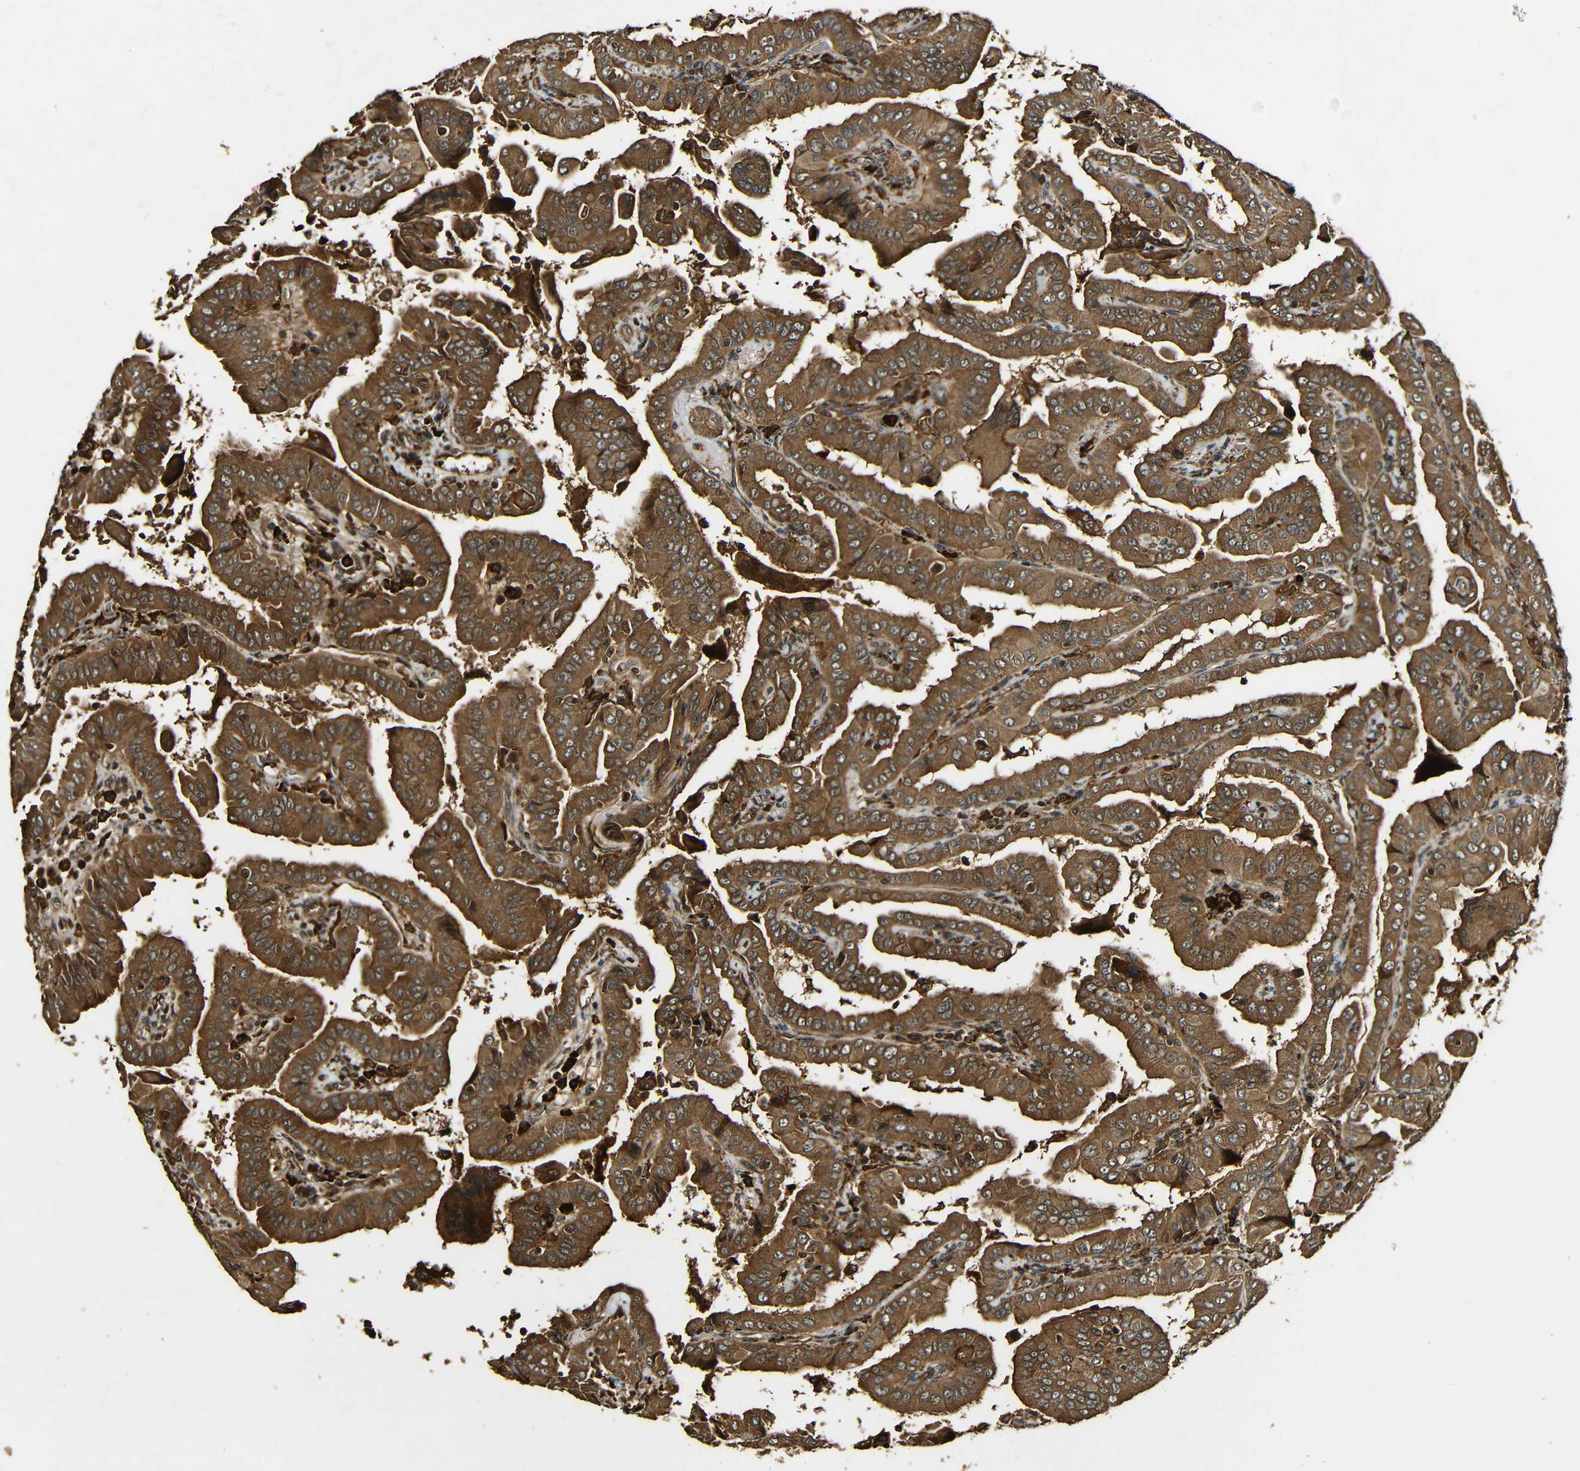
{"staining": {"intensity": "strong", "quantity": ">75%", "location": "cytoplasmic/membranous"}, "tissue": "thyroid cancer", "cell_type": "Tumor cells", "image_type": "cancer", "snomed": [{"axis": "morphology", "description": "Papillary adenocarcinoma, NOS"}, {"axis": "topography", "description": "Thyroid gland"}], "caption": "The immunohistochemical stain shows strong cytoplasmic/membranous positivity in tumor cells of thyroid cancer (papillary adenocarcinoma) tissue. (IHC, brightfield microscopy, high magnification).", "gene": "CASP8", "patient": {"sex": "male", "age": 33}}